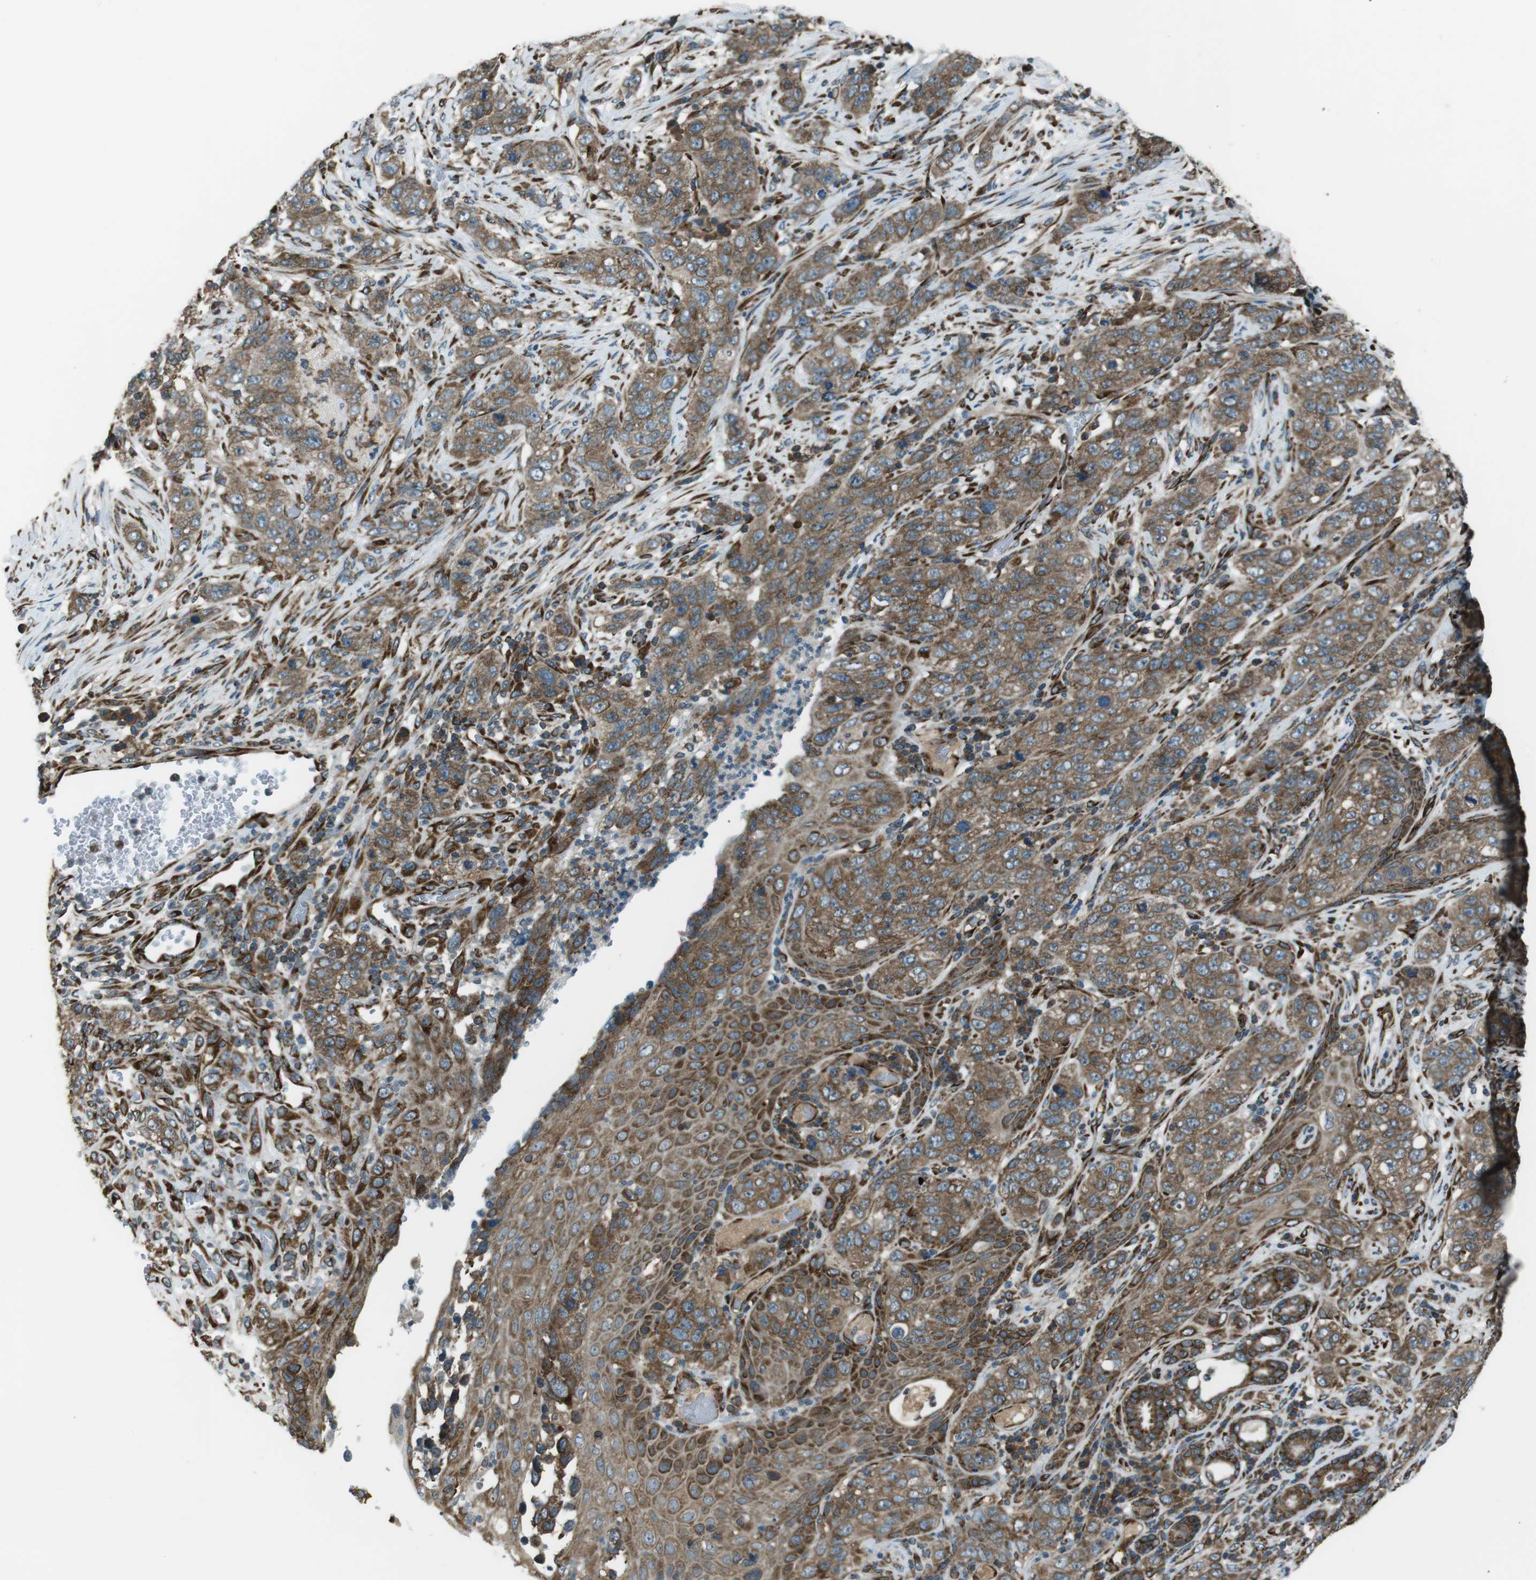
{"staining": {"intensity": "moderate", "quantity": ">75%", "location": "cytoplasmic/membranous"}, "tissue": "stomach cancer", "cell_type": "Tumor cells", "image_type": "cancer", "snomed": [{"axis": "morphology", "description": "Adenocarcinoma, NOS"}, {"axis": "topography", "description": "Stomach"}], "caption": "Immunohistochemistry photomicrograph of neoplastic tissue: human adenocarcinoma (stomach) stained using IHC demonstrates medium levels of moderate protein expression localized specifically in the cytoplasmic/membranous of tumor cells, appearing as a cytoplasmic/membranous brown color.", "gene": "KTN1", "patient": {"sex": "male", "age": 48}}